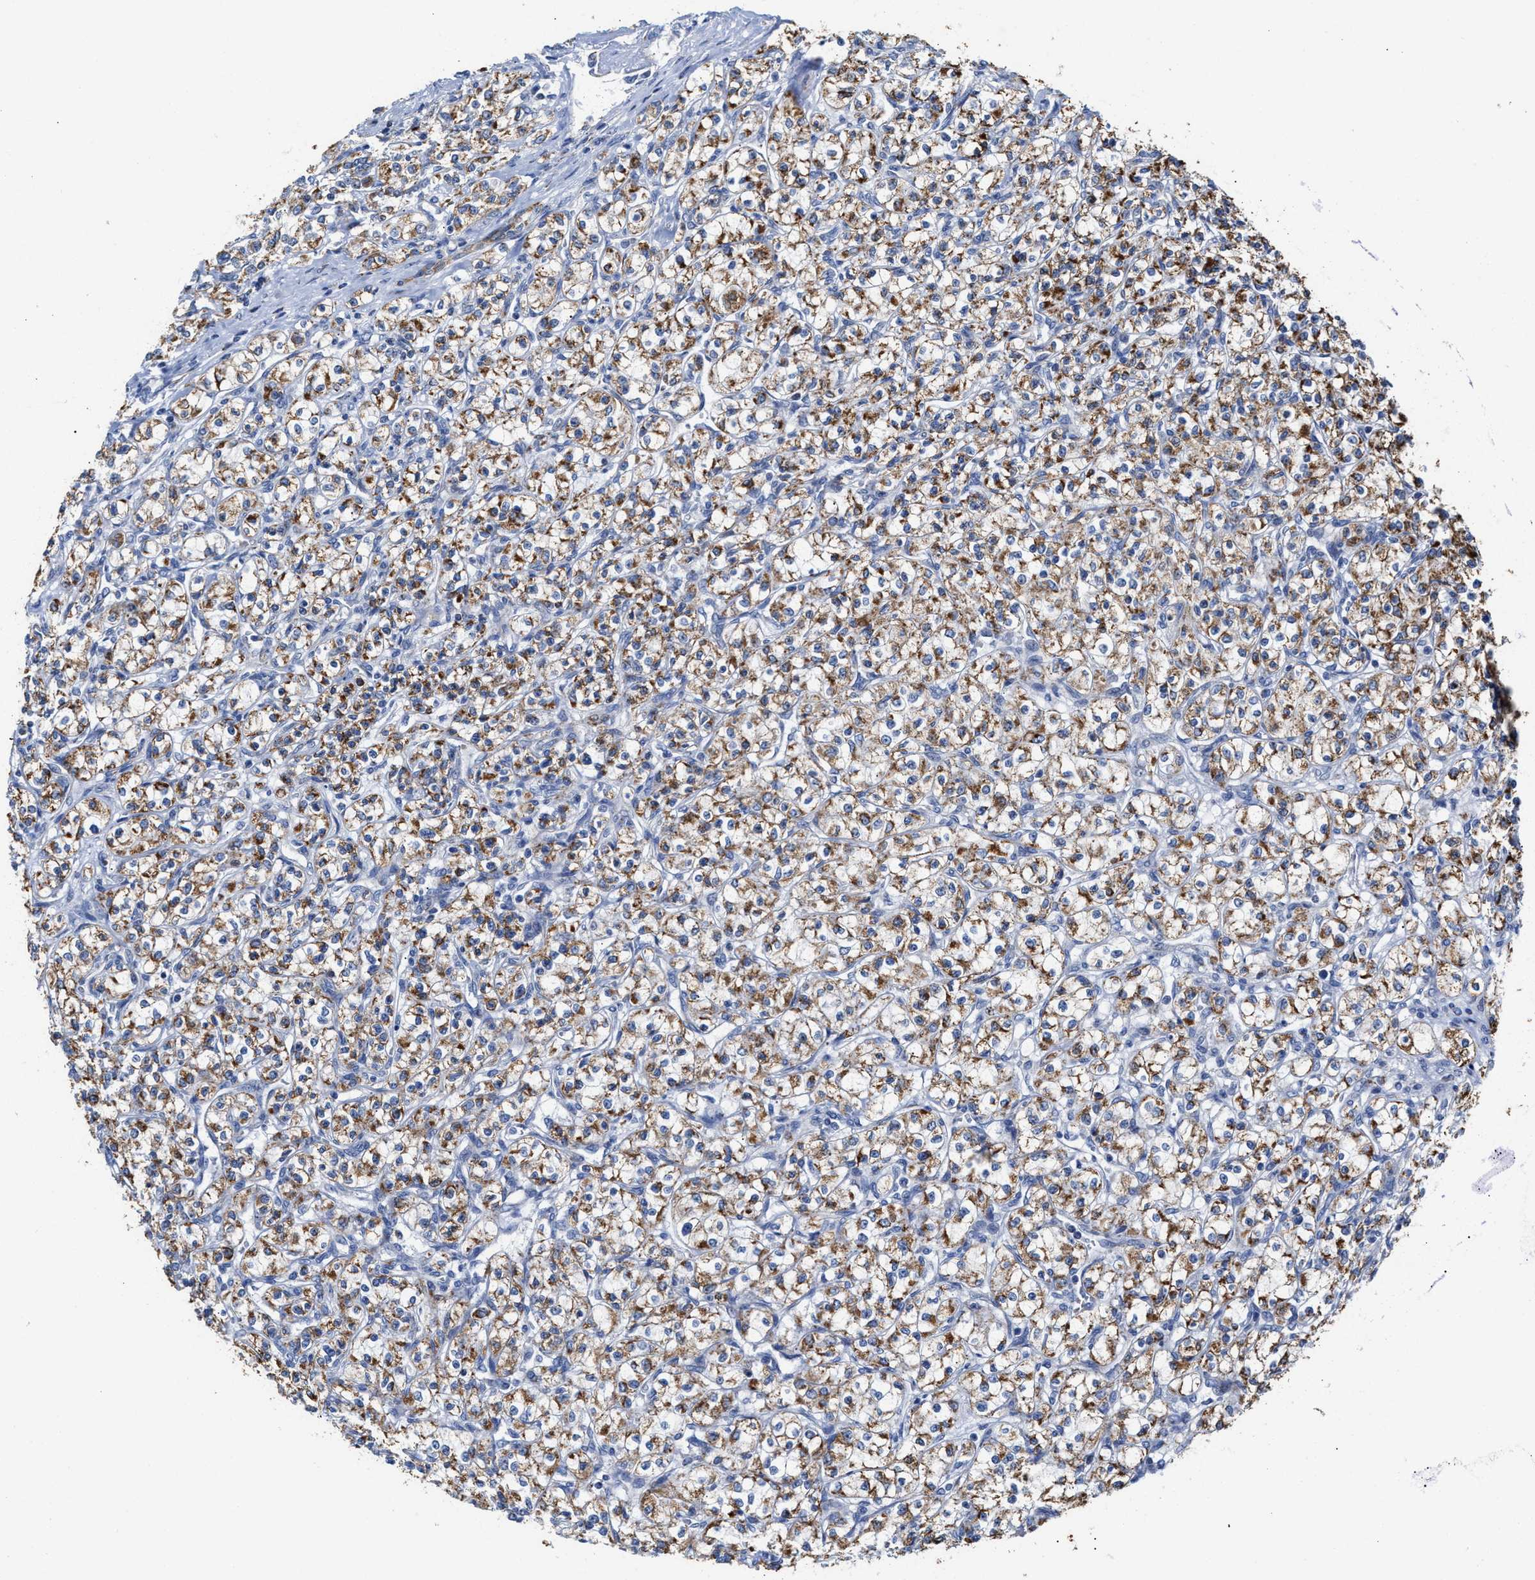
{"staining": {"intensity": "moderate", "quantity": ">75%", "location": "cytoplasmic/membranous"}, "tissue": "renal cancer", "cell_type": "Tumor cells", "image_type": "cancer", "snomed": [{"axis": "morphology", "description": "Adenocarcinoma, NOS"}, {"axis": "topography", "description": "Kidney"}], "caption": "Renal cancer (adenocarcinoma) stained with DAB (3,3'-diaminobenzidine) immunohistochemistry reveals medium levels of moderate cytoplasmic/membranous positivity in approximately >75% of tumor cells. (DAB (3,3'-diaminobenzidine) = brown stain, brightfield microscopy at high magnification).", "gene": "JAG1", "patient": {"sex": "male", "age": 77}}